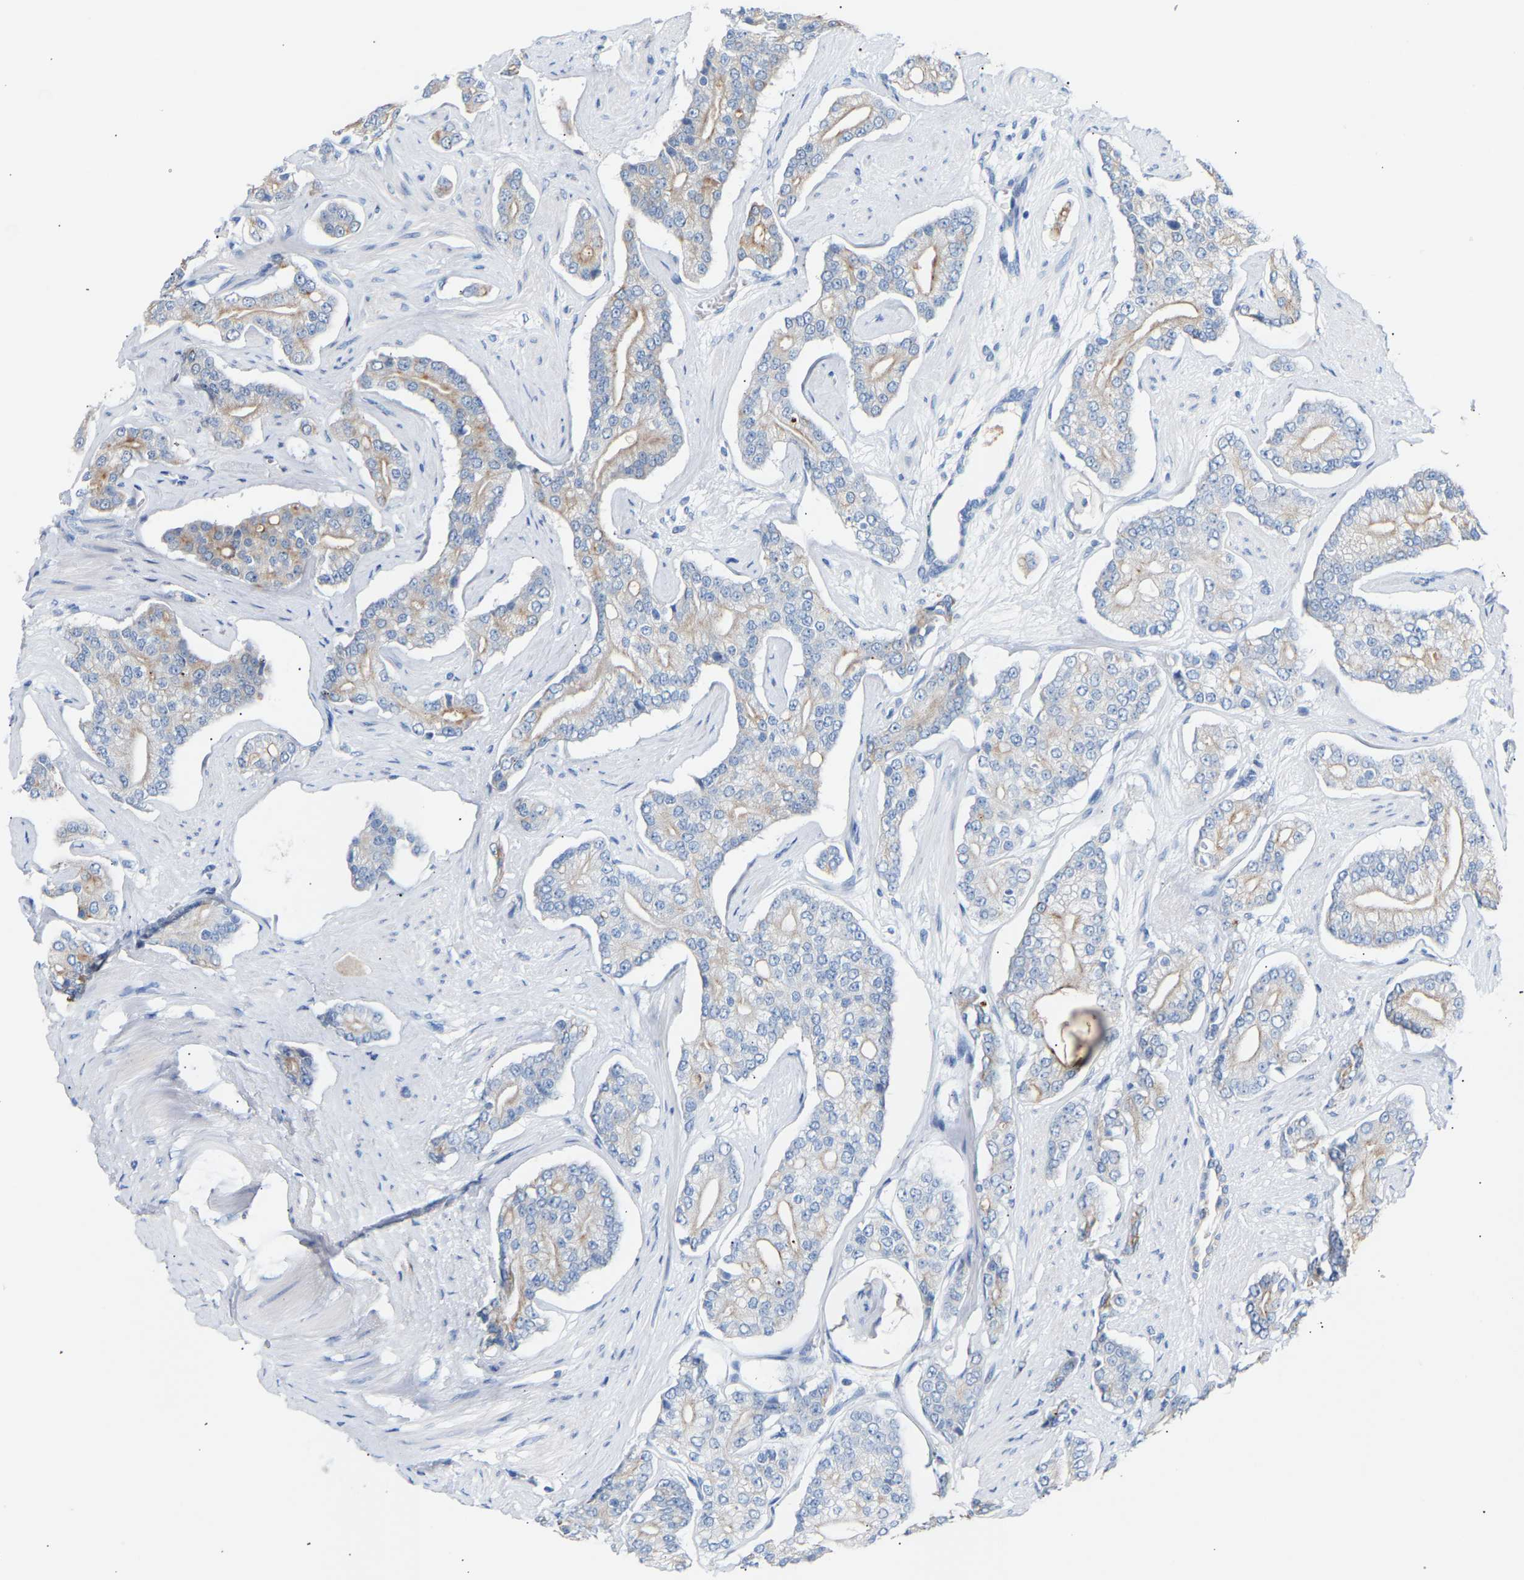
{"staining": {"intensity": "weak", "quantity": "25%-75%", "location": "cytoplasmic/membranous"}, "tissue": "prostate cancer", "cell_type": "Tumor cells", "image_type": "cancer", "snomed": [{"axis": "morphology", "description": "Adenocarcinoma, High grade"}, {"axis": "topography", "description": "Prostate"}], "caption": "There is low levels of weak cytoplasmic/membranous expression in tumor cells of prostate cancer (high-grade adenocarcinoma), as demonstrated by immunohistochemical staining (brown color).", "gene": "PEX1", "patient": {"sex": "male", "age": 71}}